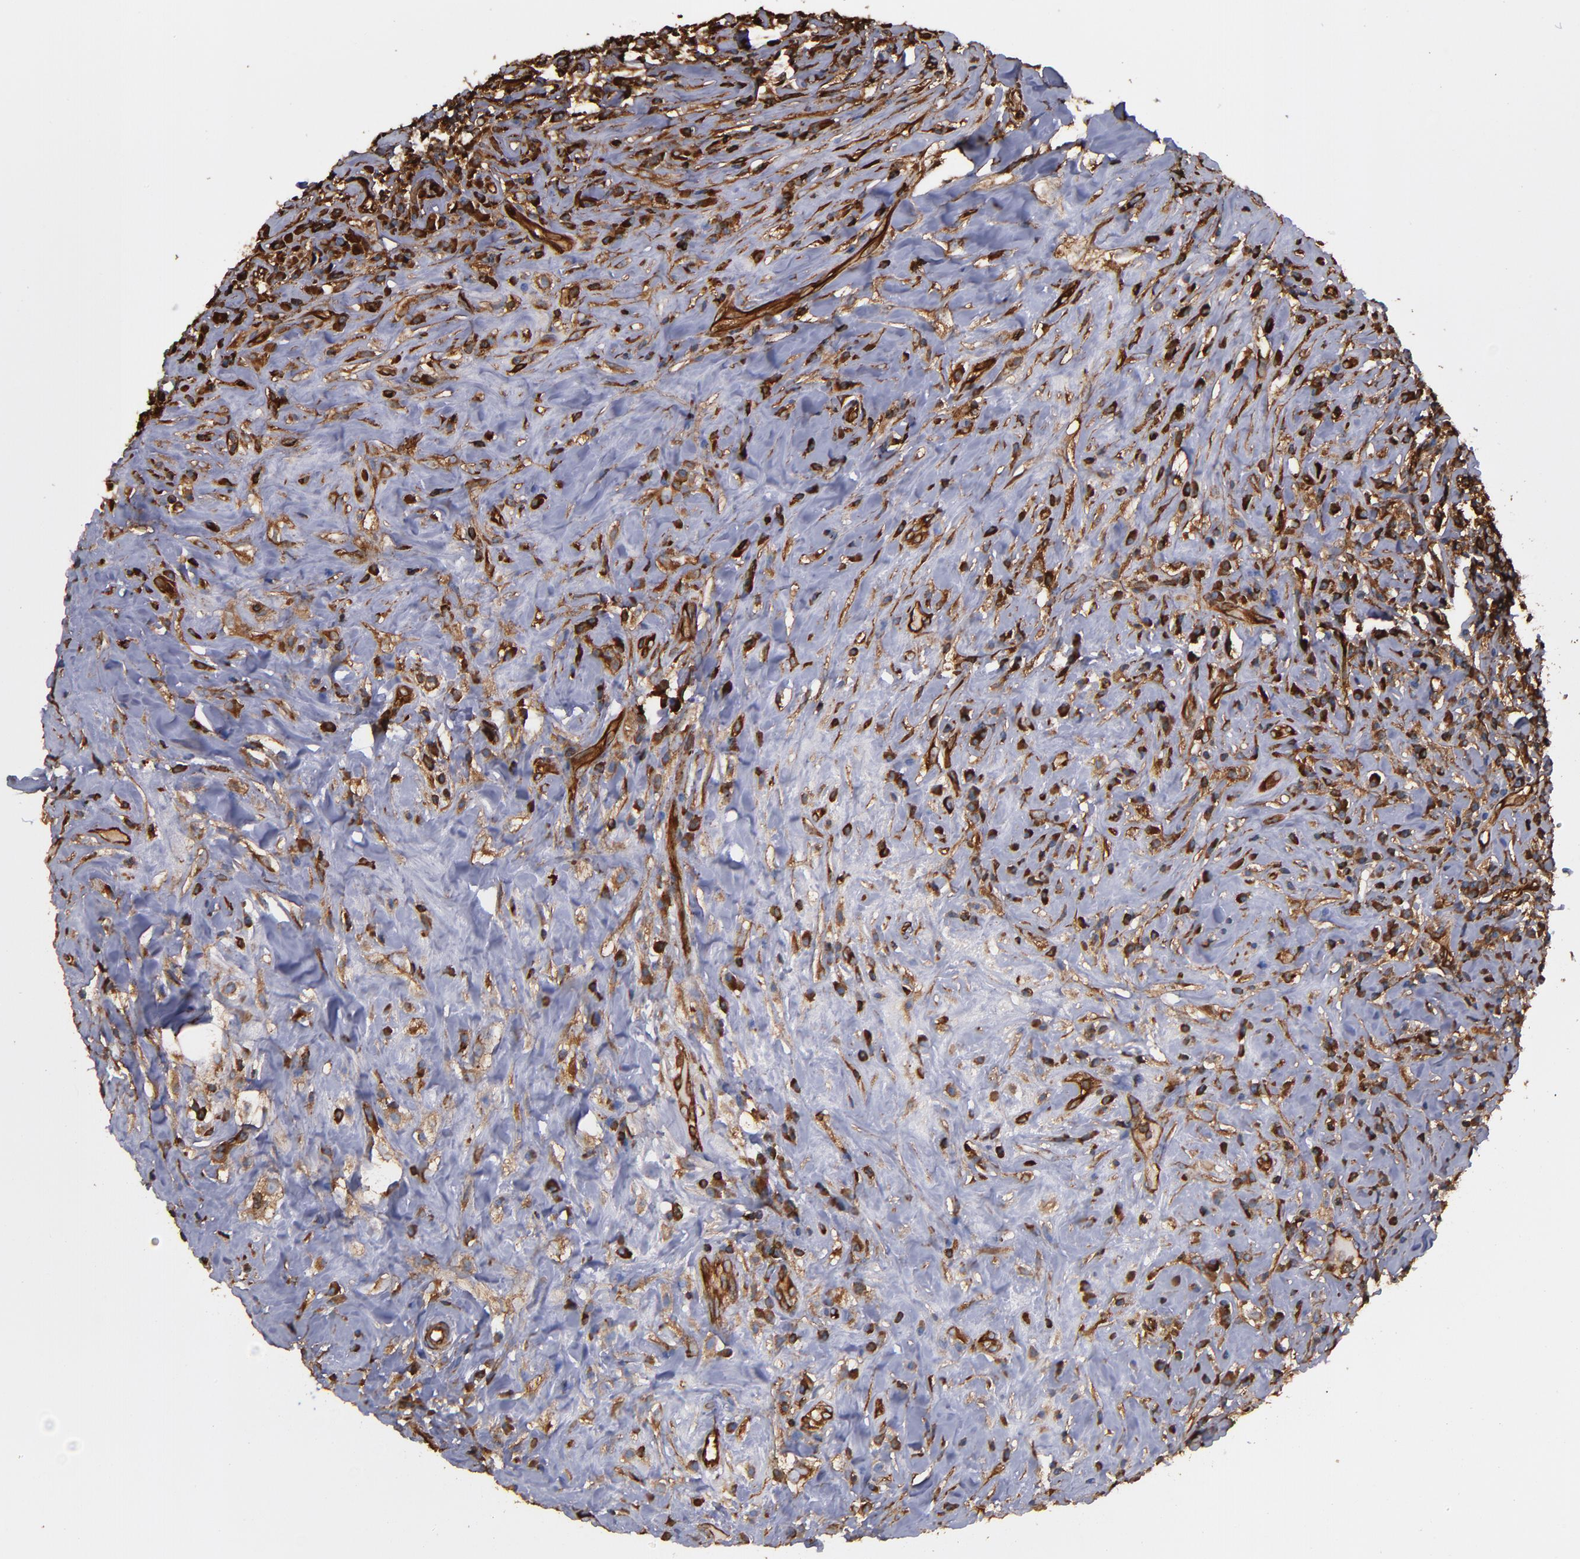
{"staining": {"intensity": "strong", "quantity": ">75%", "location": "cytoplasmic/membranous"}, "tissue": "lymphoma", "cell_type": "Tumor cells", "image_type": "cancer", "snomed": [{"axis": "morphology", "description": "Hodgkin's disease, NOS"}, {"axis": "topography", "description": "Lymph node"}], "caption": "A histopathology image showing strong cytoplasmic/membranous expression in about >75% of tumor cells in Hodgkin's disease, as visualized by brown immunohistochemical staining.", "gene": "ACTN4", "patient": {"sex": "female", "age": 25}}